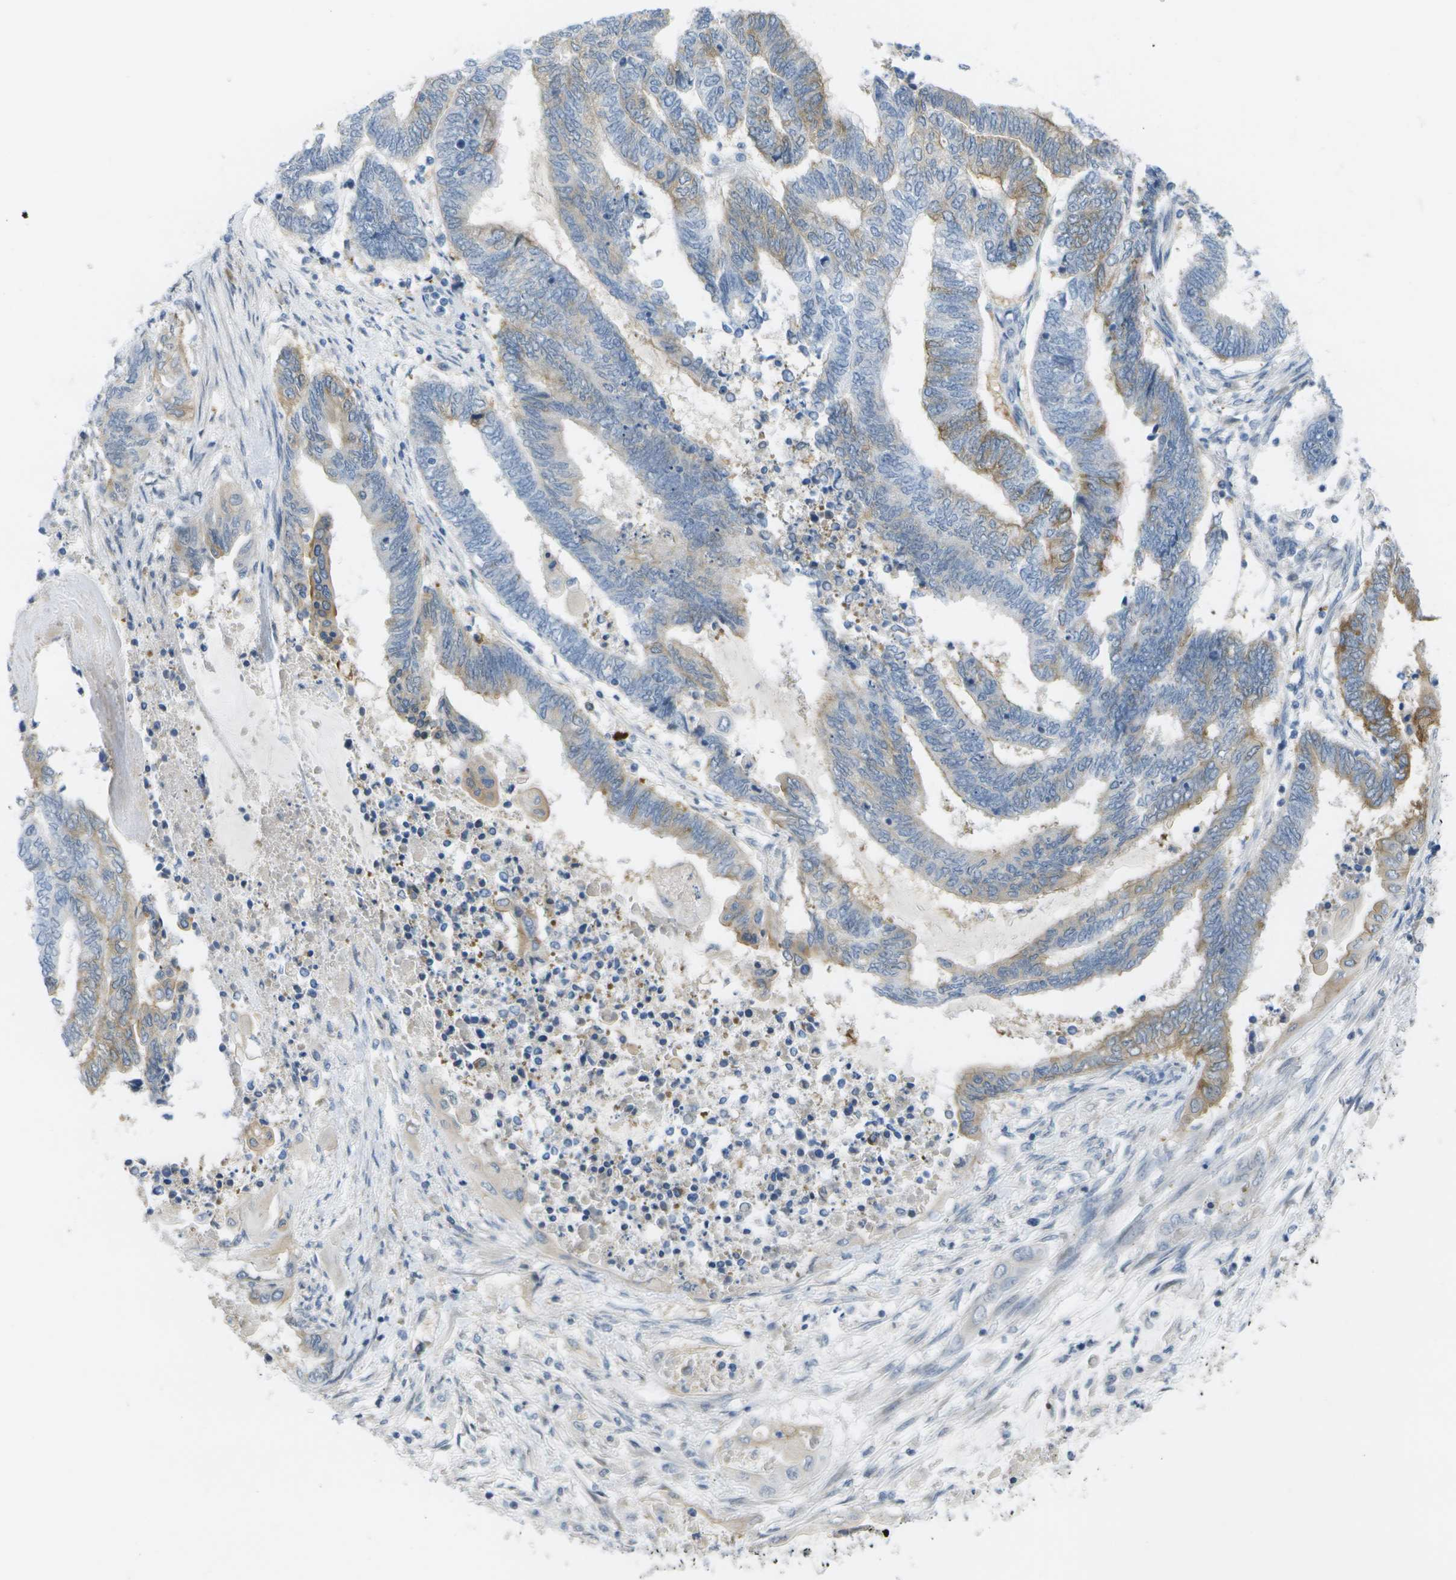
{"staining": {"intensity": "weak", "quantity": "<25%", "location": "cytoplasmic/membranous"}, "tissue": "endometrial cancer", "cell_type": "Tumor cells", "image_type": "cancer", "snomed": [{"axis": "morphology", "description": "Adenocarcinoma, NOS"}, {"axis": "topography", "description": "Uterus"}, {"axis": "topography", "description": "Endometrium"}], "caption": "This image is of endometrial adenocarcinoma stained with immunohistochemistry to label a protein in brown with the nuclei are counter-stained blue. There is no positivity in tumor cells.", "gene": "MARCHF8", "patient": {"sex": "female", "age": 70}}